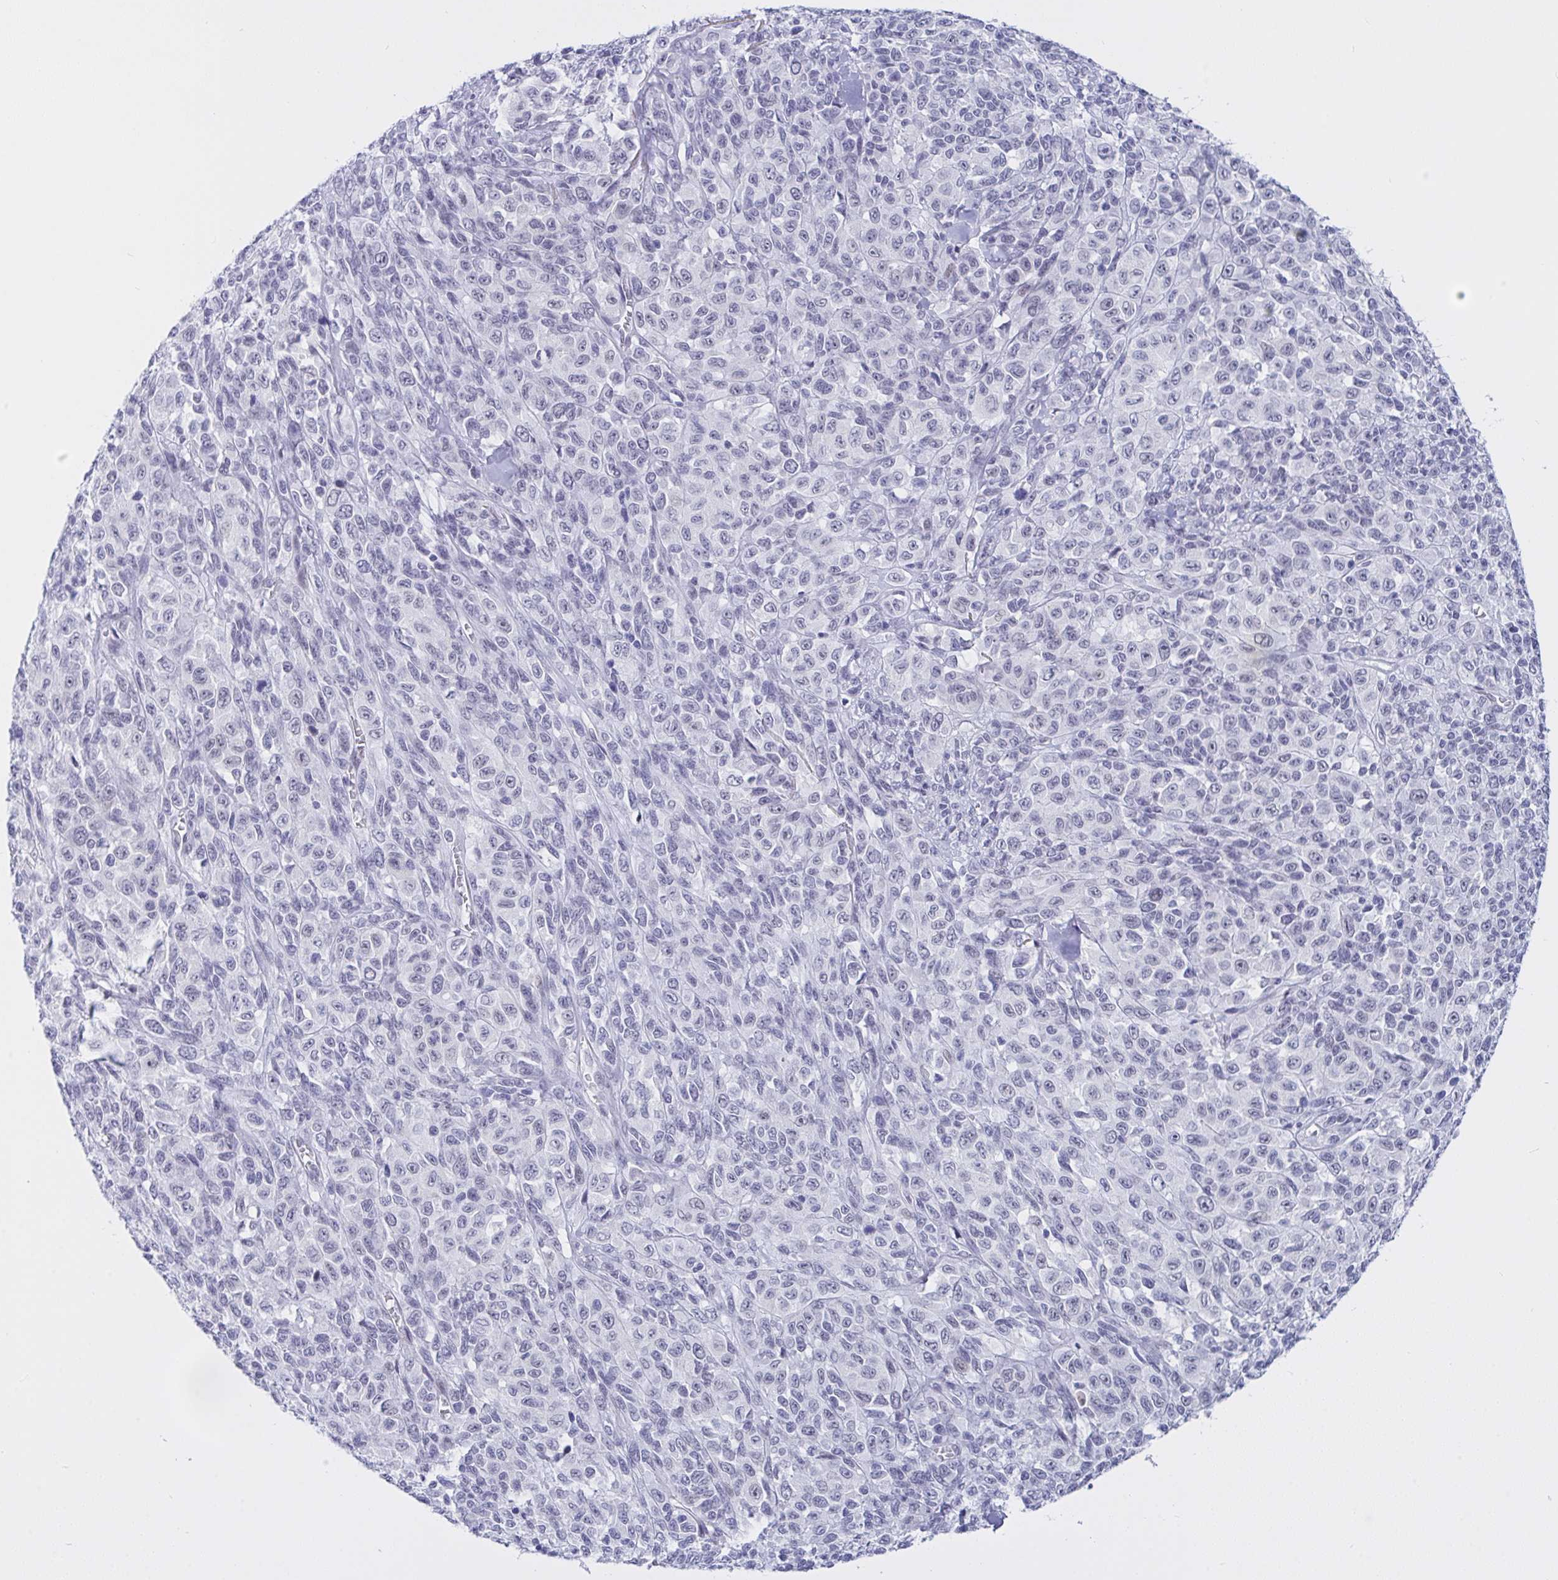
{"staining": {"intensity": "negative", "quantity": "none", "location": "none"}, "tissue": "melanoma", "cell_type": "Tumor cells", "image_type": "cancer", "snomed": [{"axis": "morphology", "description": "Malignant melanoma, NOS"}, {"axis": "topography", "description": "Skin"}], "caption": "Protein analysis of melanoma displays no significant staining in tumor cells. (Immunohistochemistry (ihc), brightfield microscopy, high magnification).", "gene": "FBXL22", "patient": {"sex": "female", "age": 66}}